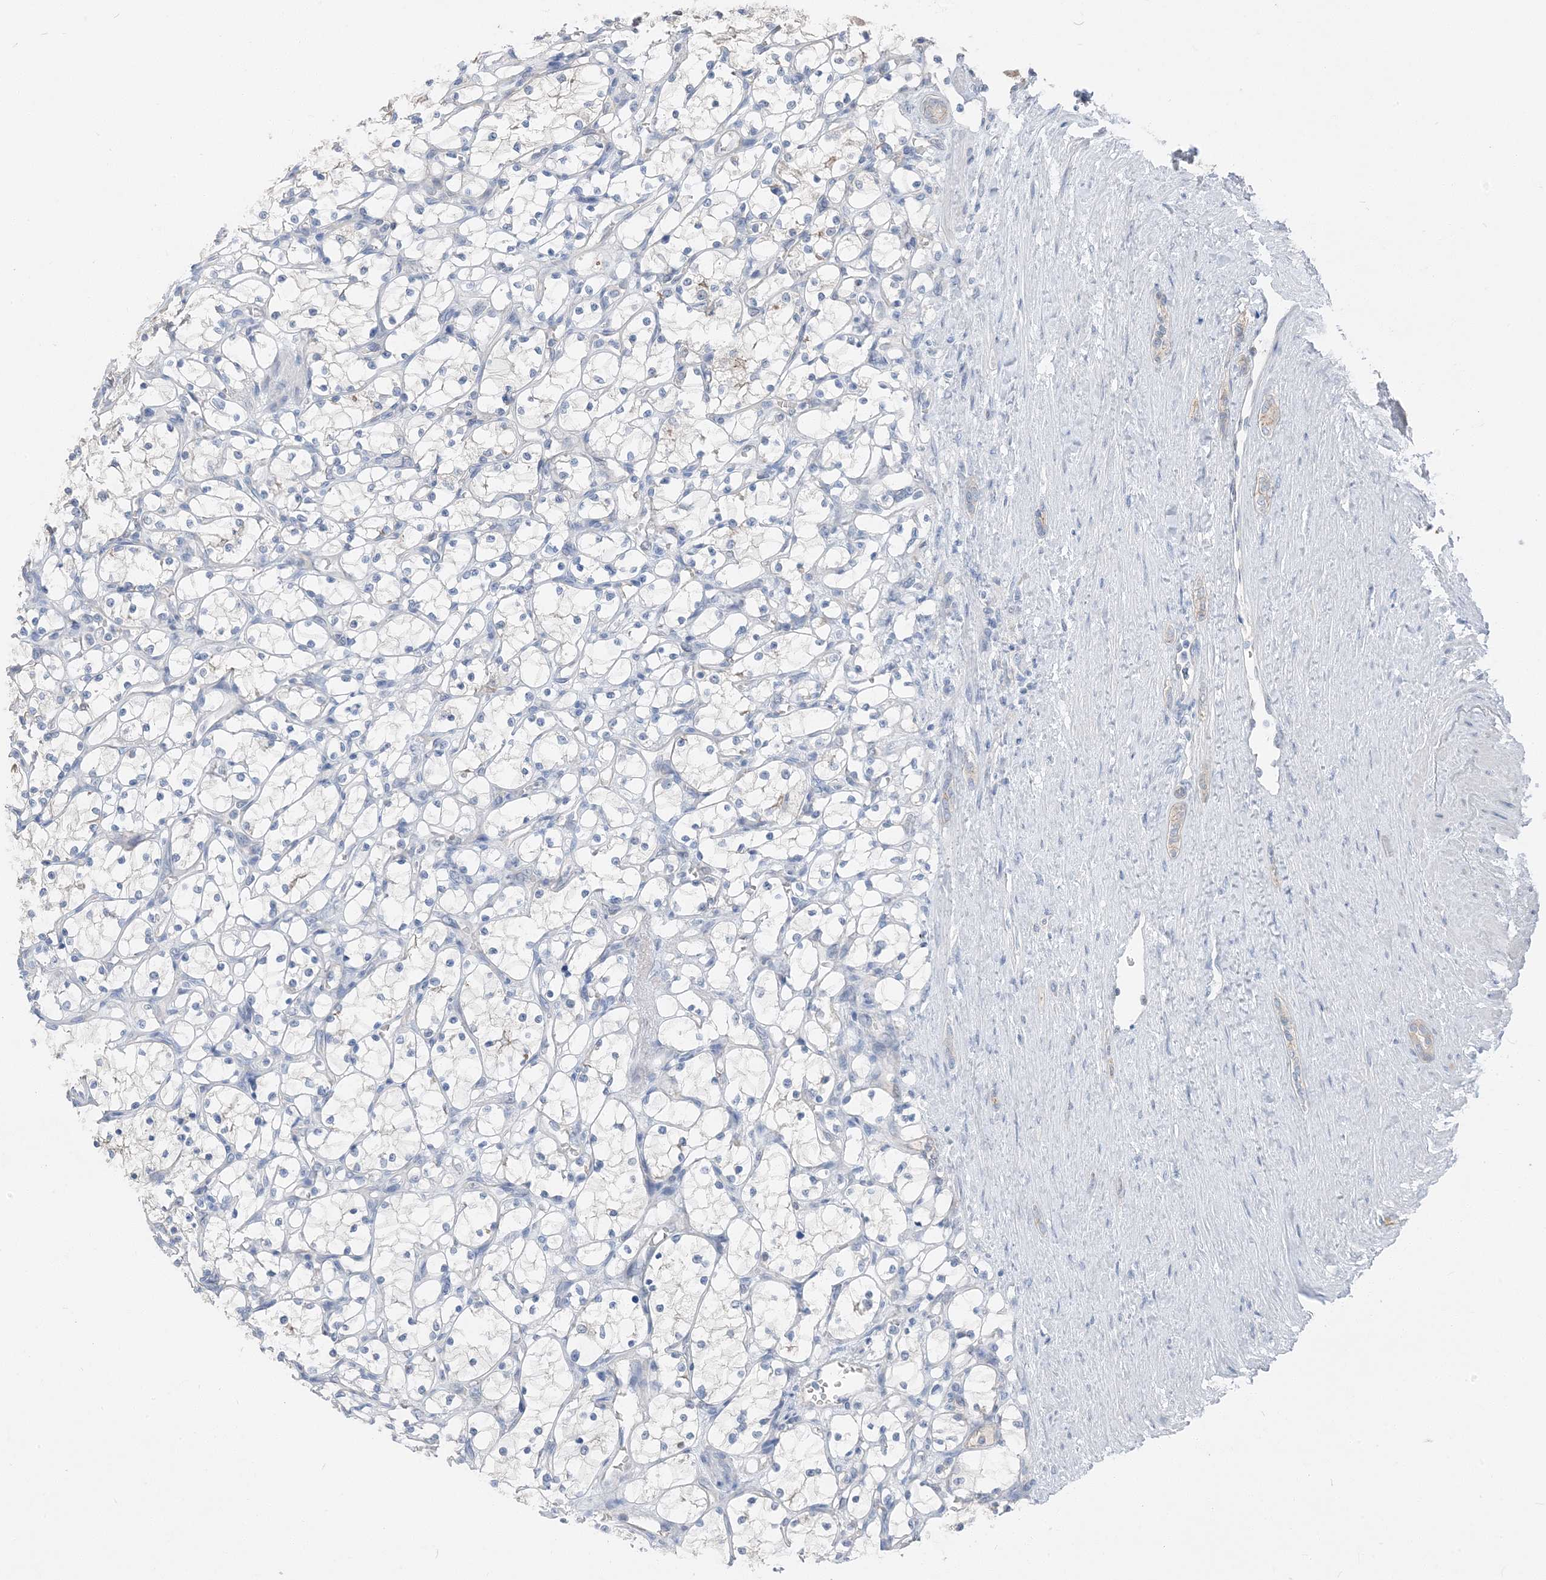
{"staining": {"intensity": "negative", "quantity": "none", "location": "none"}, "tissue": "renal cancer", "cell_type": "Tumor cells", "image_type": "cancer", "snomed": [{"axis": "morphology", "description": "Adenocarcinoma, NOS"}, {"axis": "topography", "description": "Kidney"}], "caption": "Immunohistochemistry histopathology image of neoplastic tissue: human renal cancer stained with DAB reveals no significant protein staining in tumor cells. The staining is performed using DAB brown chromogen with nuclei counter-stained in using hematoxylin.", "gene": "NCOA7", "patient": {"sex": "female", "age": 69}}